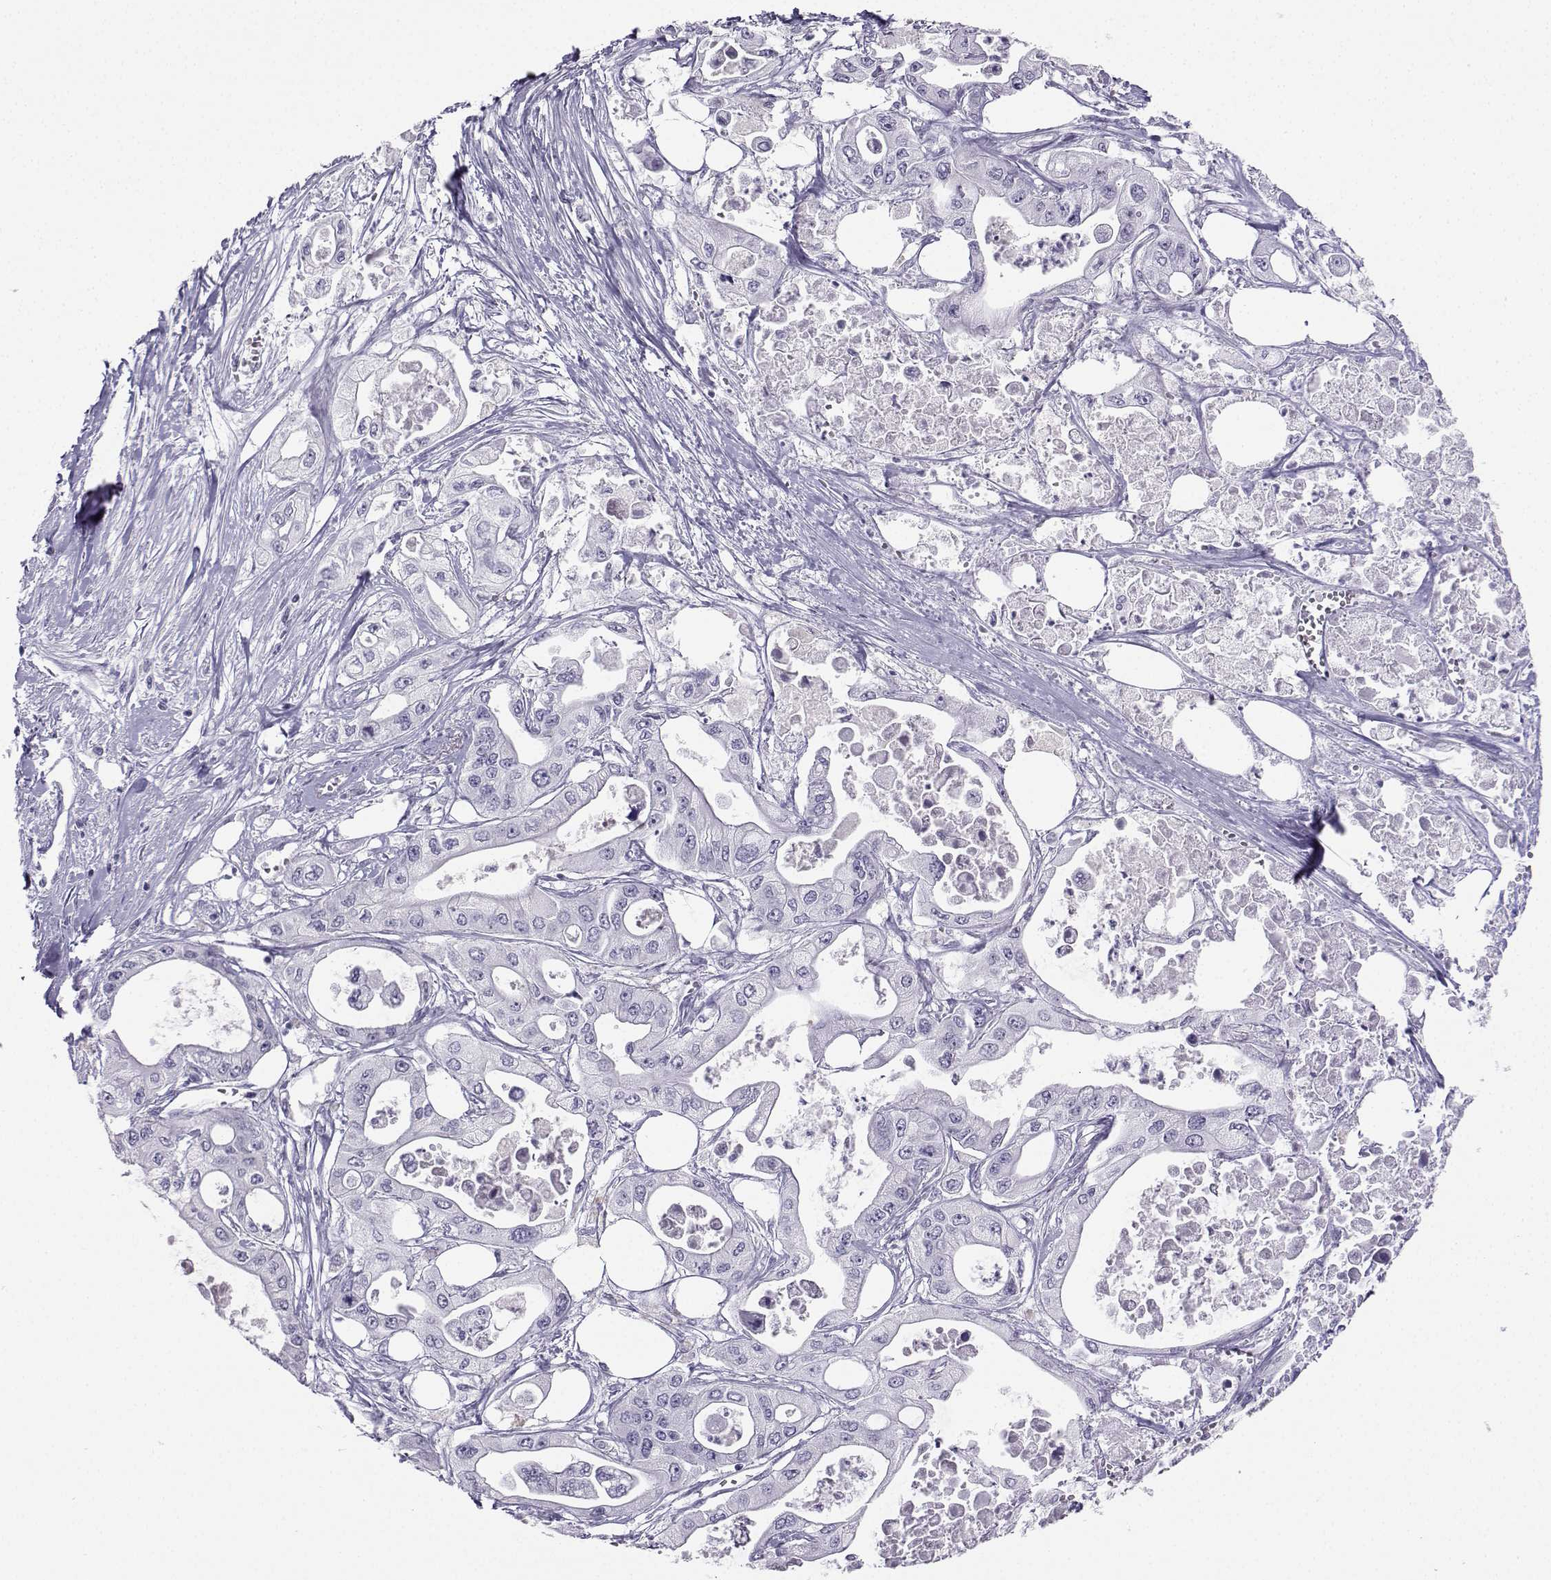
{"staining": {"intensity": "negative", "quantity": "none", "location": "none"}, "tissue": "pancreatic cancer", "cell_type": "Tumor cells", "image_type": "cancer", "snomed": [{"axis": "morphology", "description": "Adenocarcinoma, NOS"}, {"axis": "topography", "description": "Pancreas"}], "caption": "Immunohistochemistry histopathology image of pancreatic adenocarcinoma stained for a protein (brown), which reveals no staining in tumor cells.", "gene": "NEFL", "patient": {"sex": "male", "age": 70}}